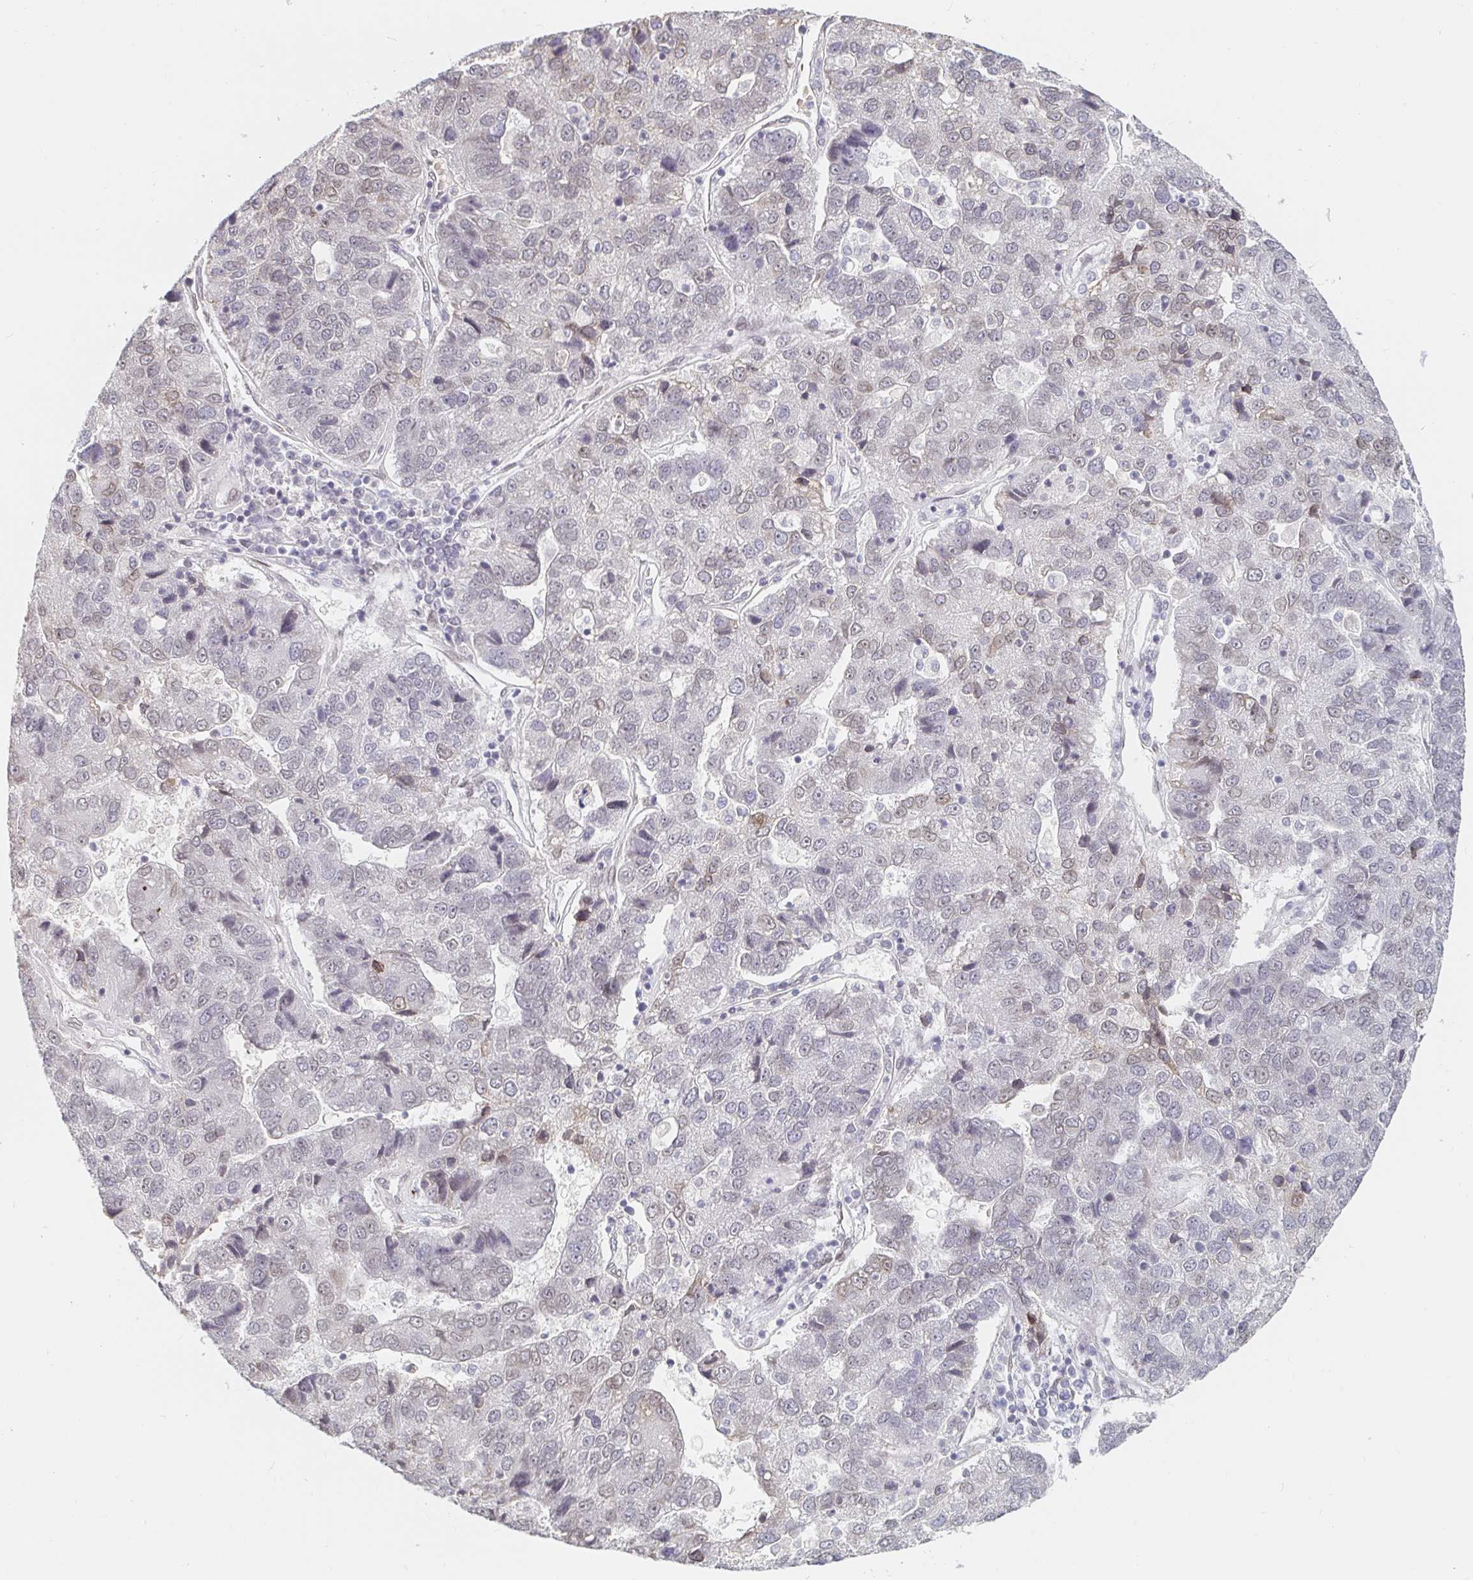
{"staining": {"intensity": "negative", "quantity": "none", "location": "none"}, "tissue": "pancreatic cancer", "cell_type": "Tumor cells", "image_type": "cancer", "snomed": [{"axis": "morphology", "description": "Adenocarcinoma, NOS"}, {"axis": "topography", "description": "Pancreas"}], "caption": "Immunohistochemistry photomicrograph of human adenocarcinoma (pancreatic) stained for a protein (brown), which exhibits no staining in tumor cells.", "gene": "CHD2", "patient": {"sex": "female", "age": 61}}